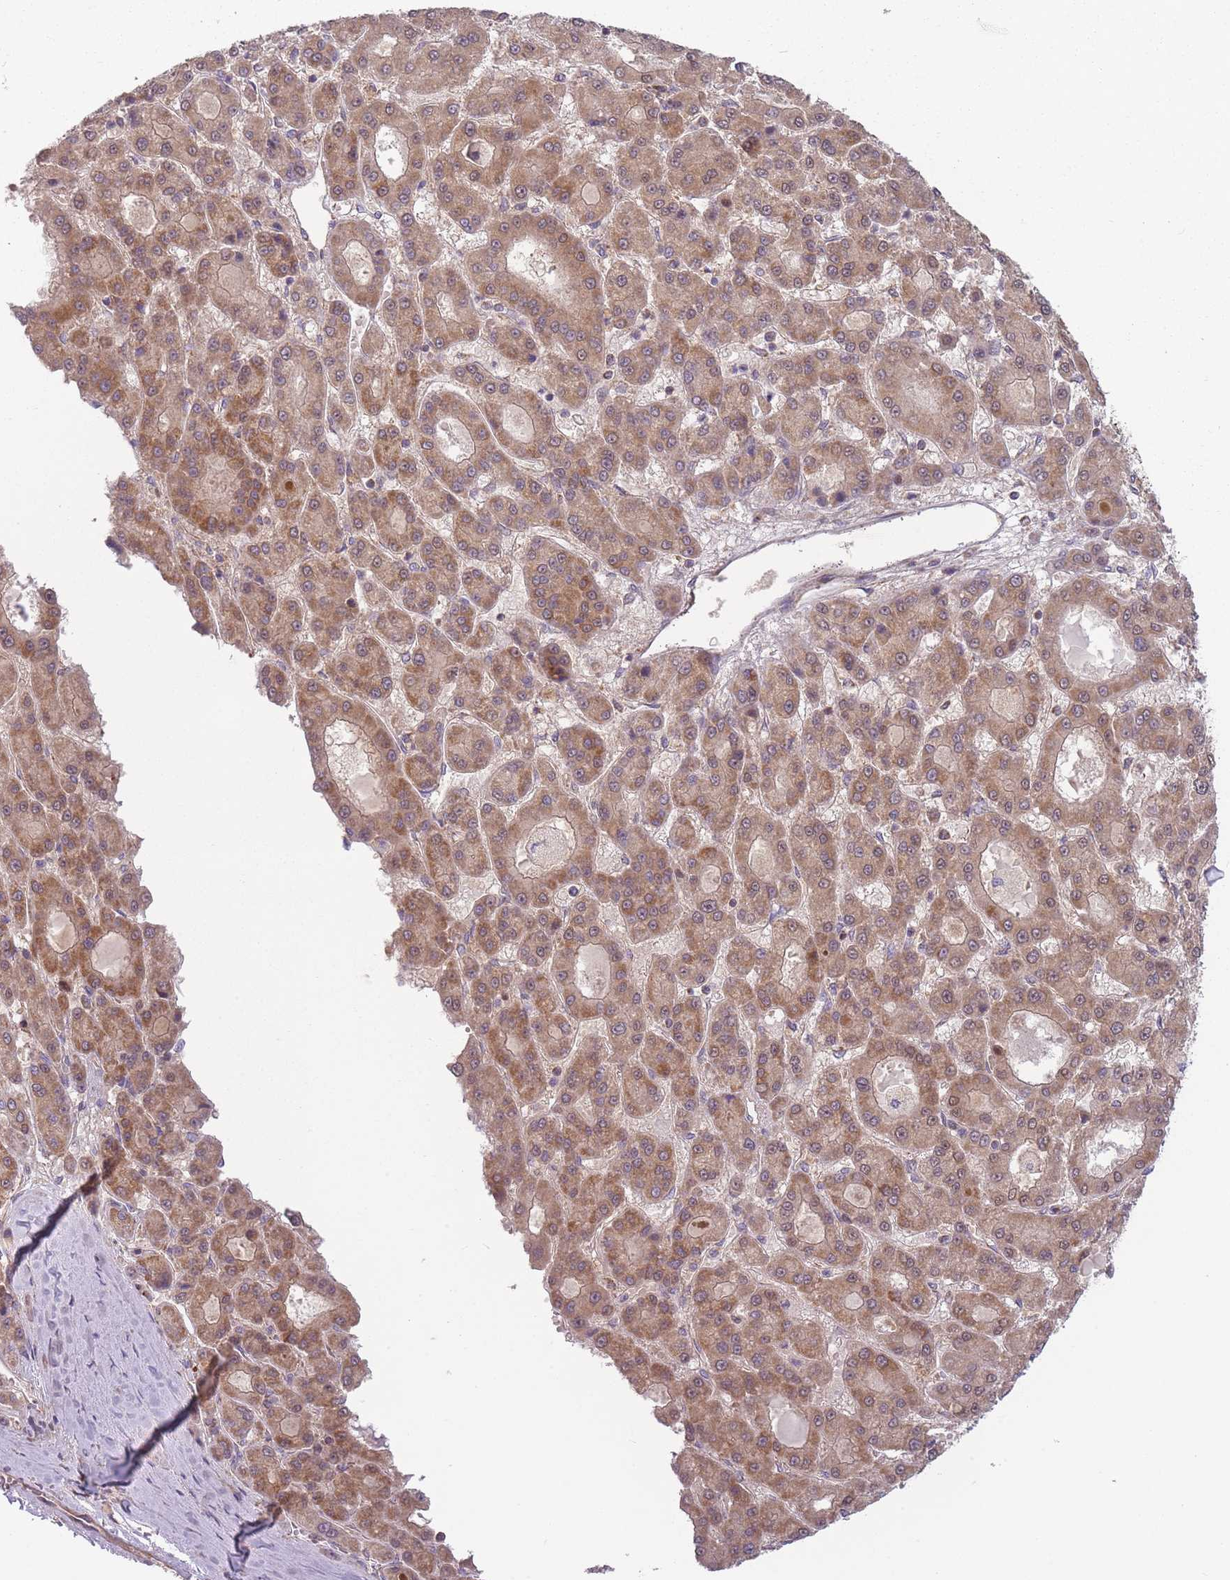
{"staining": {"intensity": "strong", "quantity": ">75%", "location": "cytoplasmic/membranous"}, "tissue": "liver cancer", "cell_type": "Tumor cells", "image_type": "cancer", "snomed": [{"axis": "morphology", "description": "Carcinoma, Hepatocellular, NOS"}, {"axis": "topography", "description": "Liver"}], "caption": "Human liver hepatocellular carcinoma stained for a protein (brown) reveals strong cytoplasmic/membranous positive staining in approximately >75% of tumor cells.", "gene": "NDUFA9", "patient": {"sex": "male", "age": 70}}